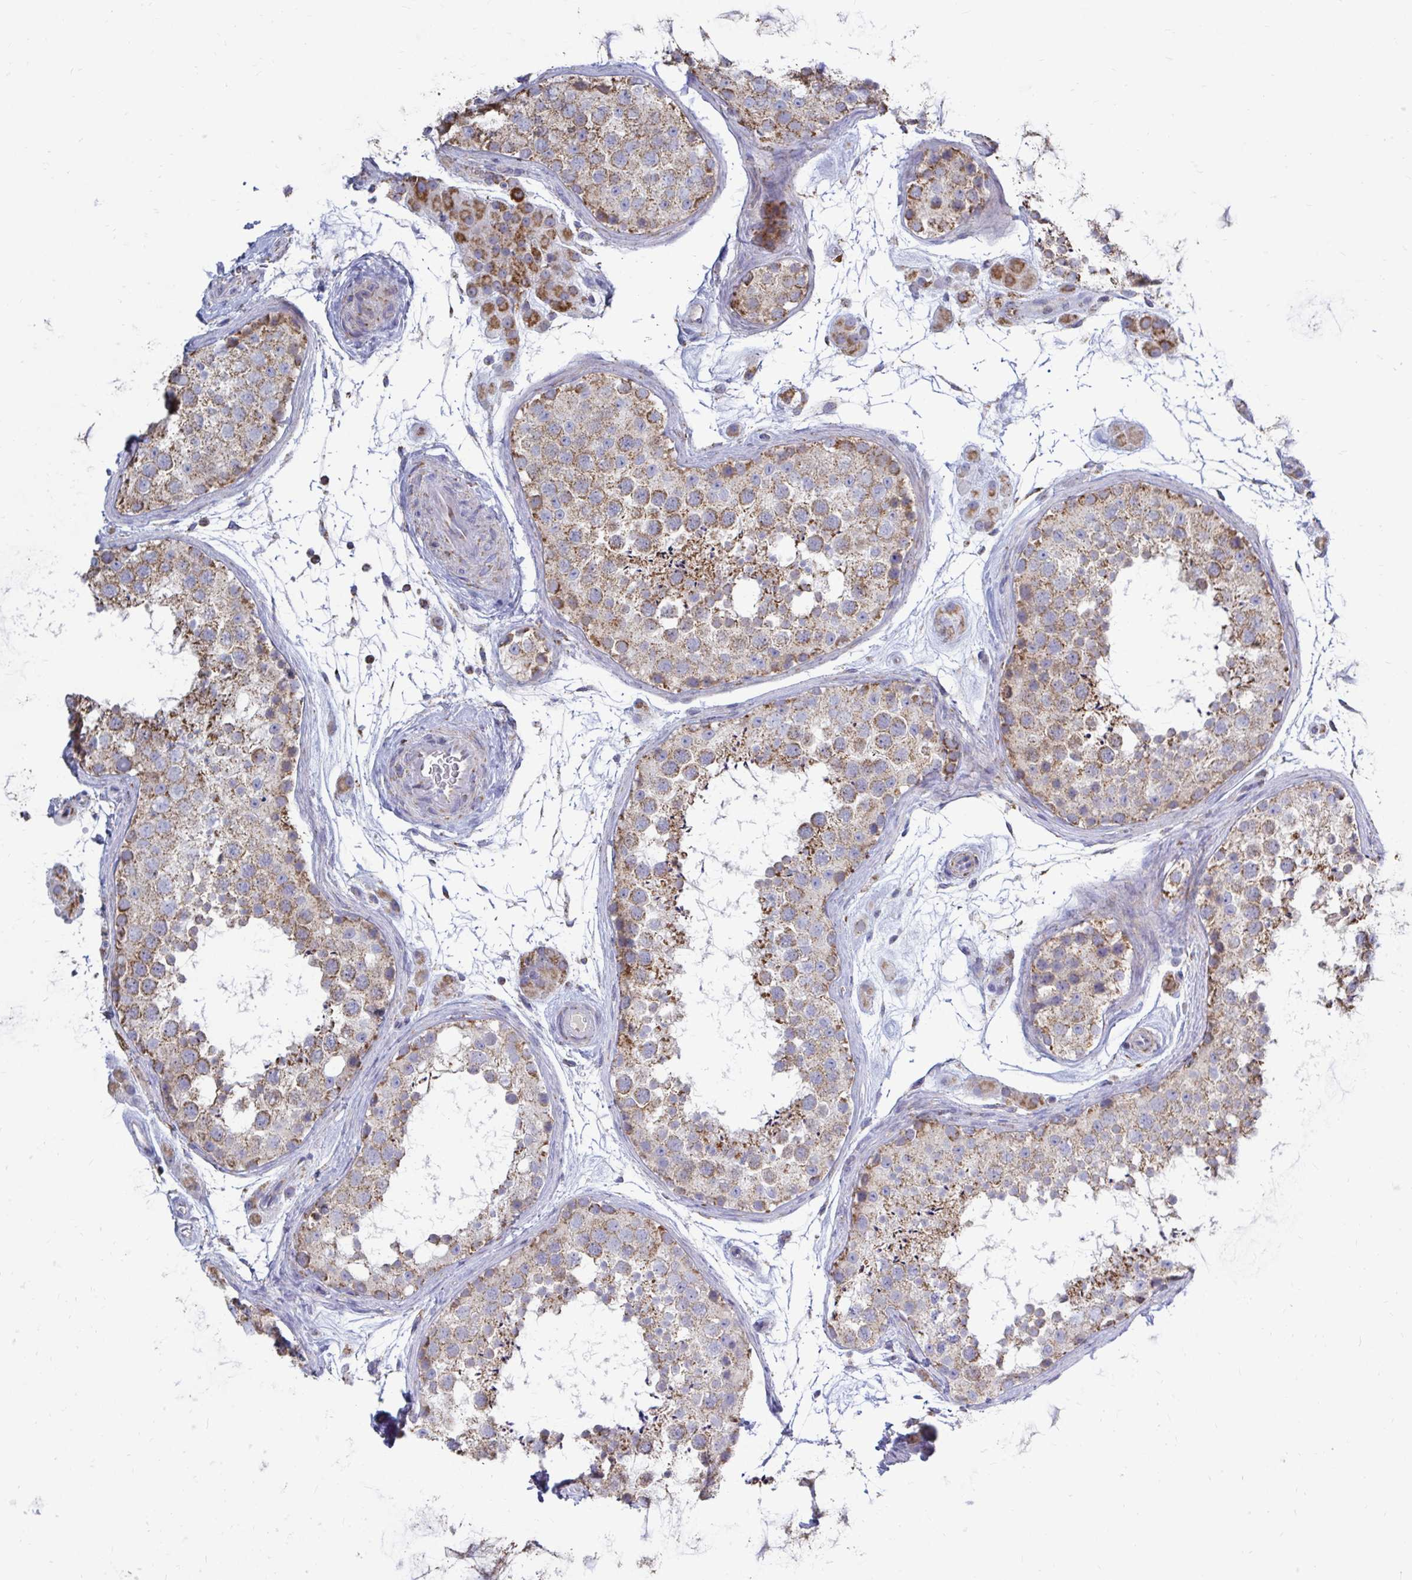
{"staining": {"intensity": "moderate", "quantity": ">75%", "location": "cytoplasmic/membranous"}, "tissue": "testis", "cell_type": "Cells in seminiferous ducts", "image_type": "normal", "snomed": [{"axis": "morphology", "description": "Normal tissue, NOS"}, {"axis": "topography", "description": "Testis"}], "caption": "There is medium levels of moderate cytoplasmic/membranous staining in cells in seminiferous ducts of benign testis, as demonstrated by immunohistochemical staining (brown color).", "gene": "OR10R2", "patient": {"sex": "male", "age": 41}}